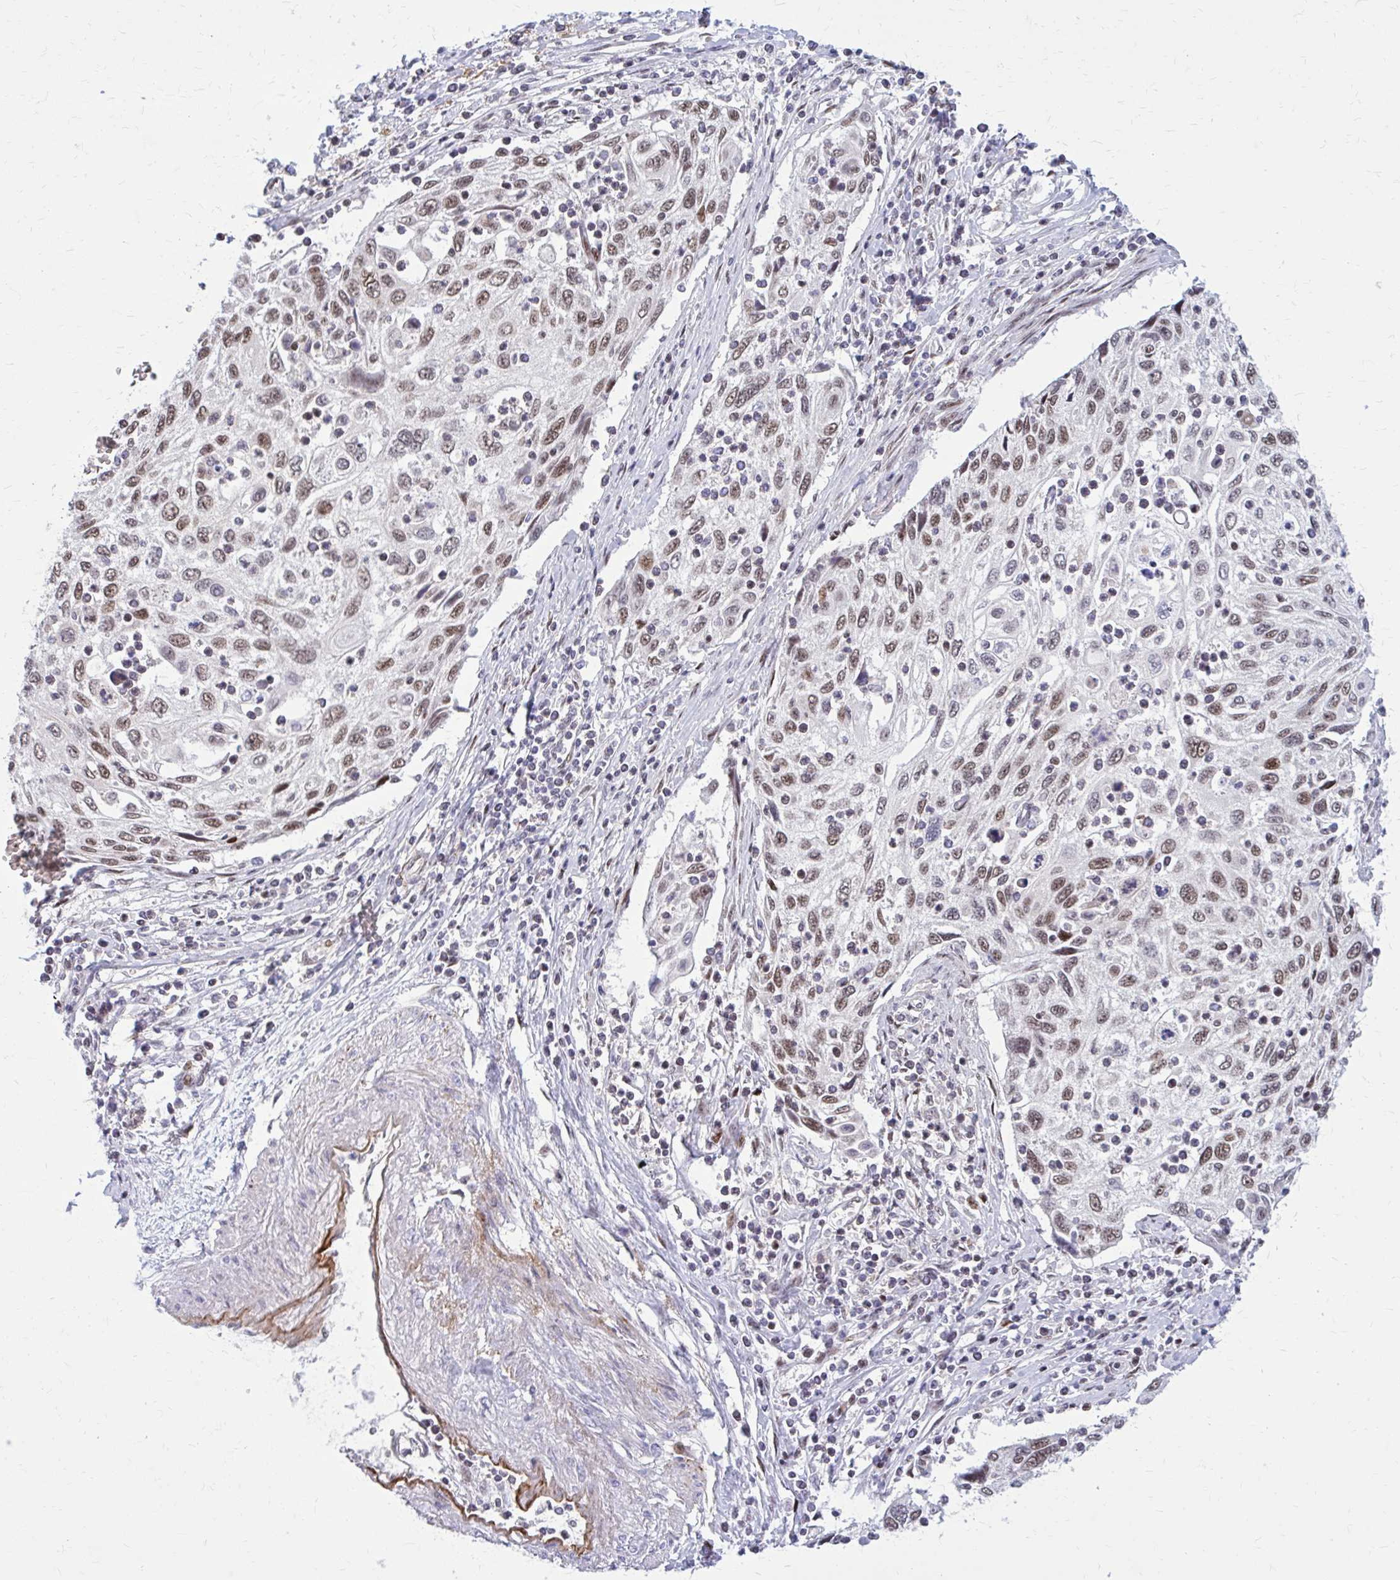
{"staining": {"intensity": "moderate", "quantity": ">75%", "location": "nuclear"}, "tissue": "cervical cancer", "cell_type": "Tumor cells", "image_type": "cancer", "snomed": [{"axis": "morphology", "description": "Squamous cell carcinoma, NOS"}, {"axis": "topography", "description": "Cervix"}], "caption": "Protein staining of cervical squamous cell carcinoma tissue displays moderate nuclear expression in approximately >75% of tumor cells.", "gene": "PSME4", "patient": {"sex": "female", "age": 70}}